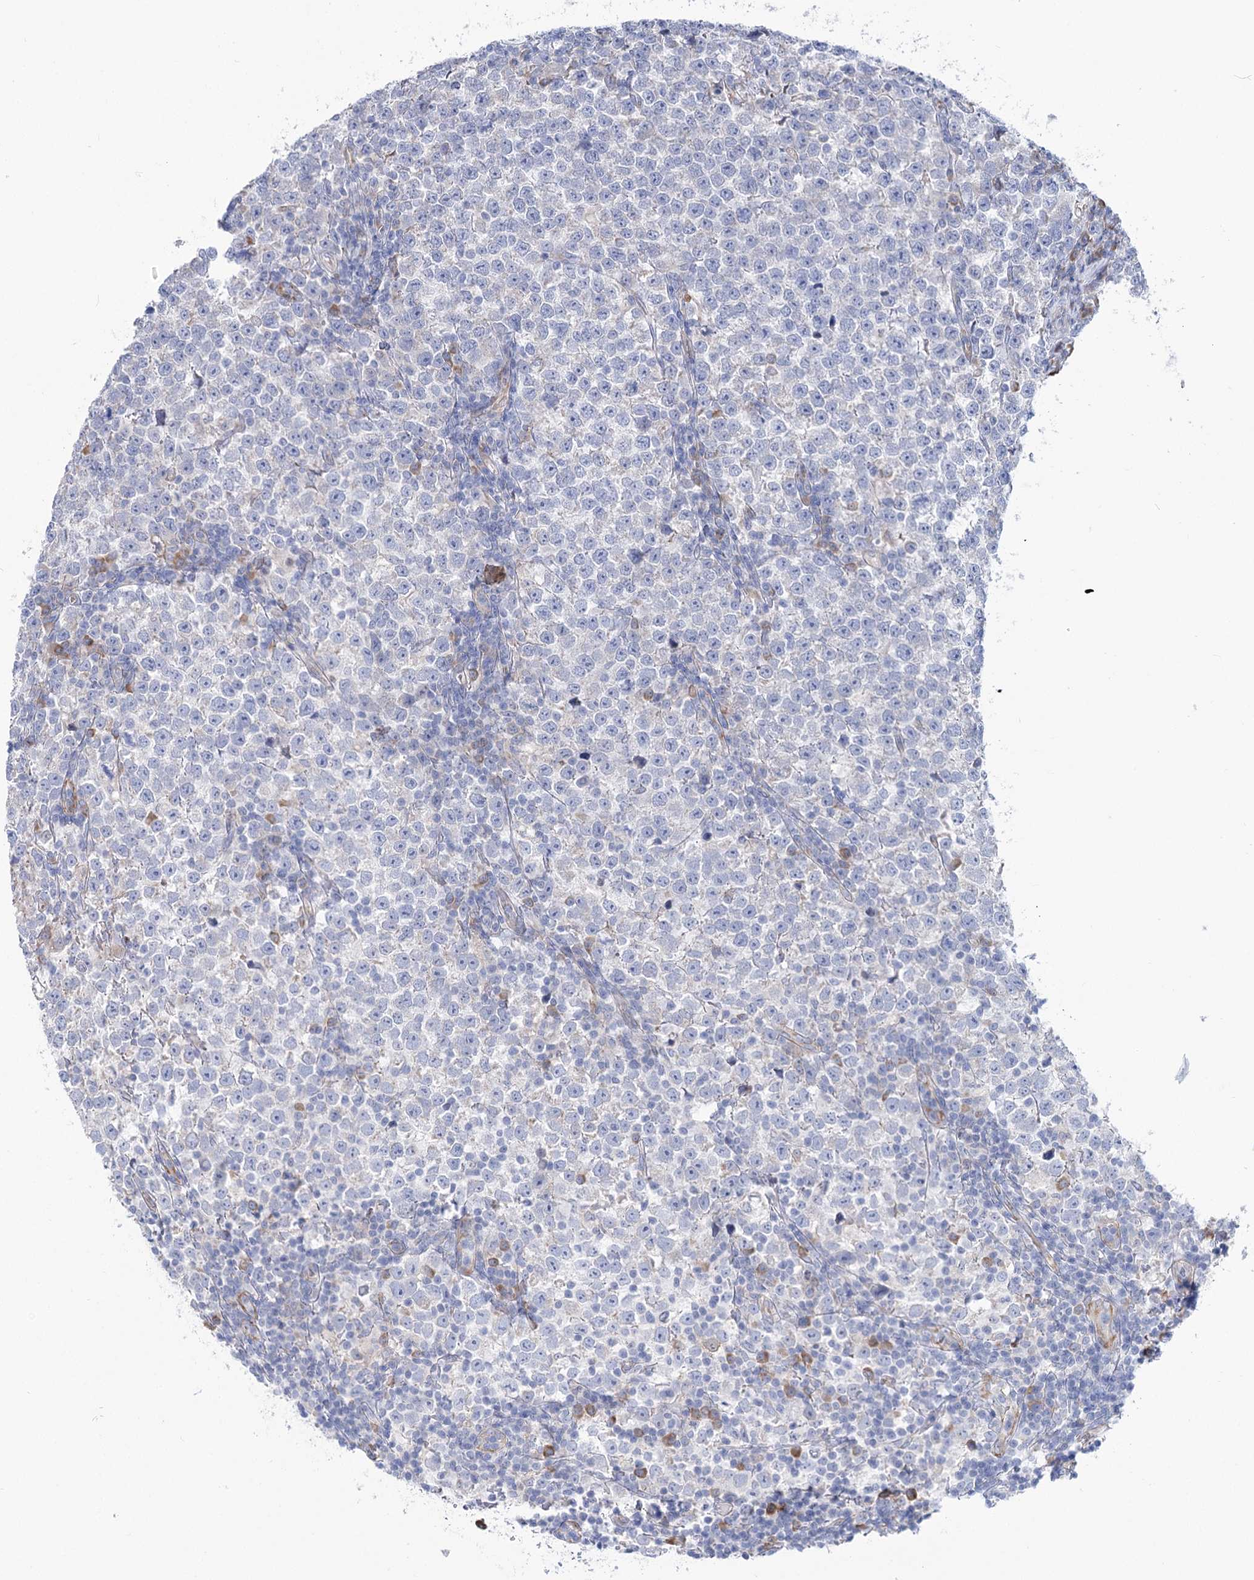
{"staining": {"intensity": "negative", "quantity": "none", "location": "none"}, "tissue": "testis cancer", "cell_type": "Tumor cells", "image_type": "cancer", "snomed": [{"axis": "morphology", "description": "Normal tissue, NOS"}, {"axis": "morphology", "description": "Seminoma, NOS"}, {"axis": "topography", "description": "Testis"}], "caption": "Tumor cells show no significant protein staining in seminoma (testis).", "gene": "STT3B", "patient": {"sex": "male", "age": 43}}